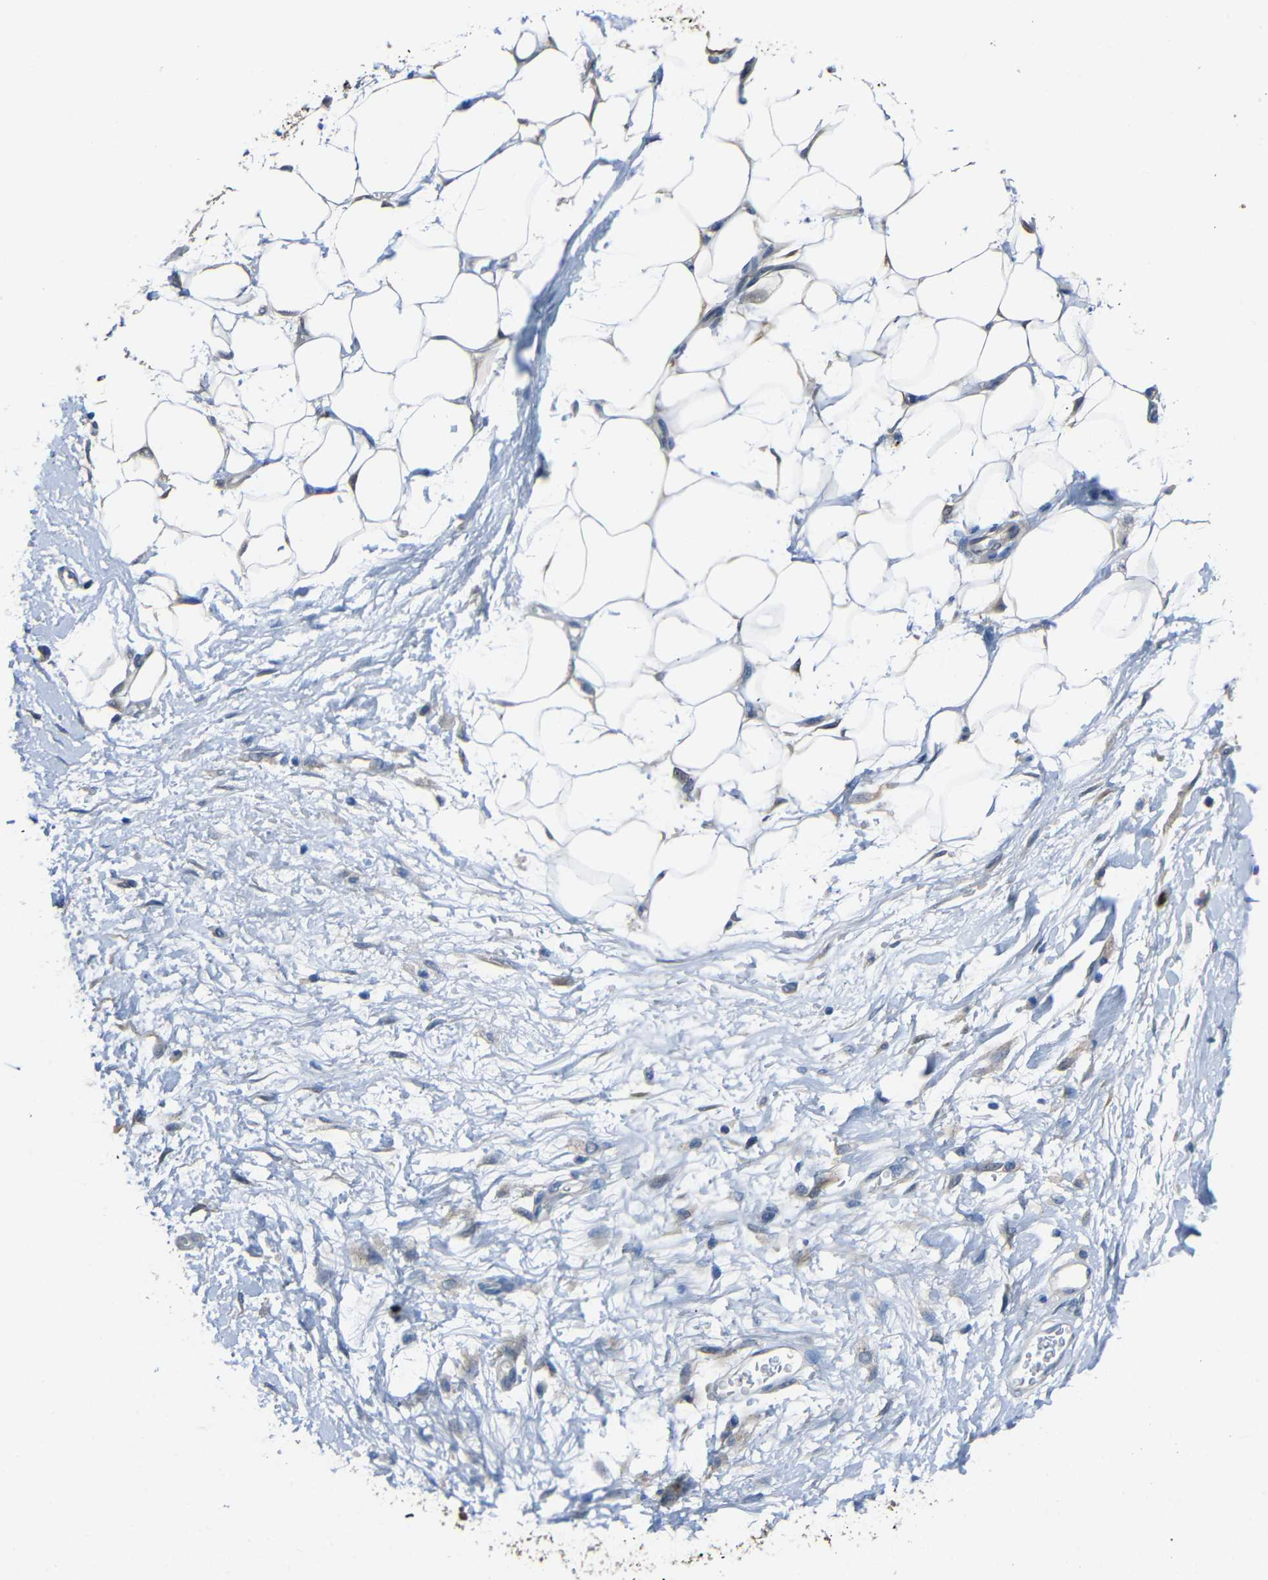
{"staining": {"intensity": "negative", "quantity": "none", "location": "none"}, "tissue": "adipose tissue", "cell_type": "Adipocytes", "image_type": "normal", "snomed": [{"axis": "morphology", "description": "Normal tissue, NOS"}, {"axis": "morphology", "description": "Urothelial carcinoma, High grade"}, {"axis": "topography", "description": "Vascular tissue"}, {"axis": "topography", "description": "Urinary bladder"}], "caption": "Adipocytes are negative for brown protein staining in unremarkable adipose tissue. (DAB (3,3'-diaminobenzidine) immunohistochemistry (IHC) visualized using brightfield microscopy, high magnification).", "gene": "STBD1", "patient": {"sex": "female", "age": 56}}